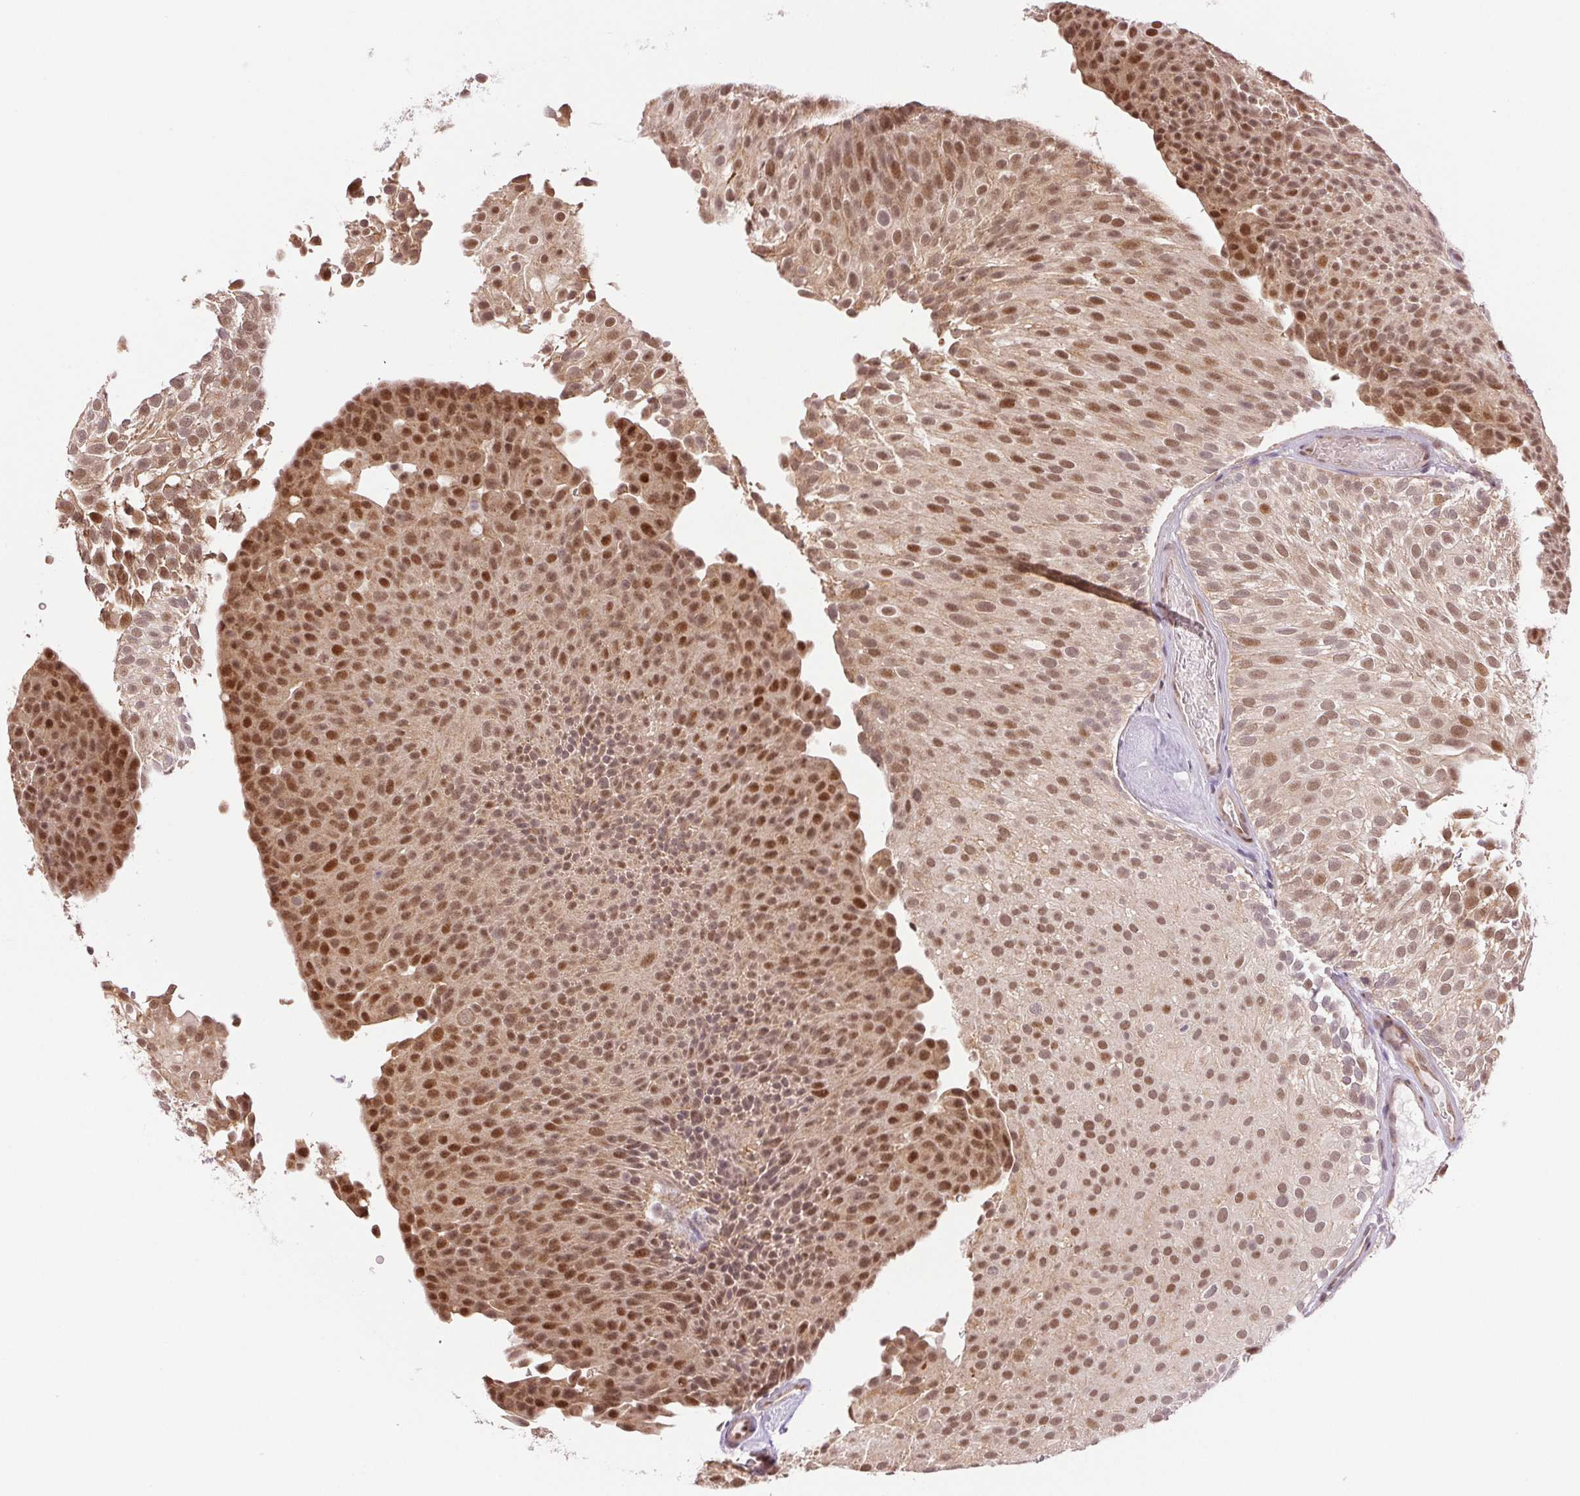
{"staining": {"intensity": "moderate", "quantity": ">75%", "location": "nuclear"}, "tissue": "urothelial cancer", "cell_type": "Tumor cells", "image_type": "cancer", "snomed": [{"axis": "morphology", "description": "Urothelial carcinoma, Low grade"}, {"axis": "topography", "description": "Urinary bladder"}], "caption": "Human urothelial cancer stained for a protein (brown) displays moderate nuclear positive positivity in about >75% of tumor cells.", "gene": "GRHL3", "patient": {"sex": "male", "age": 78}}